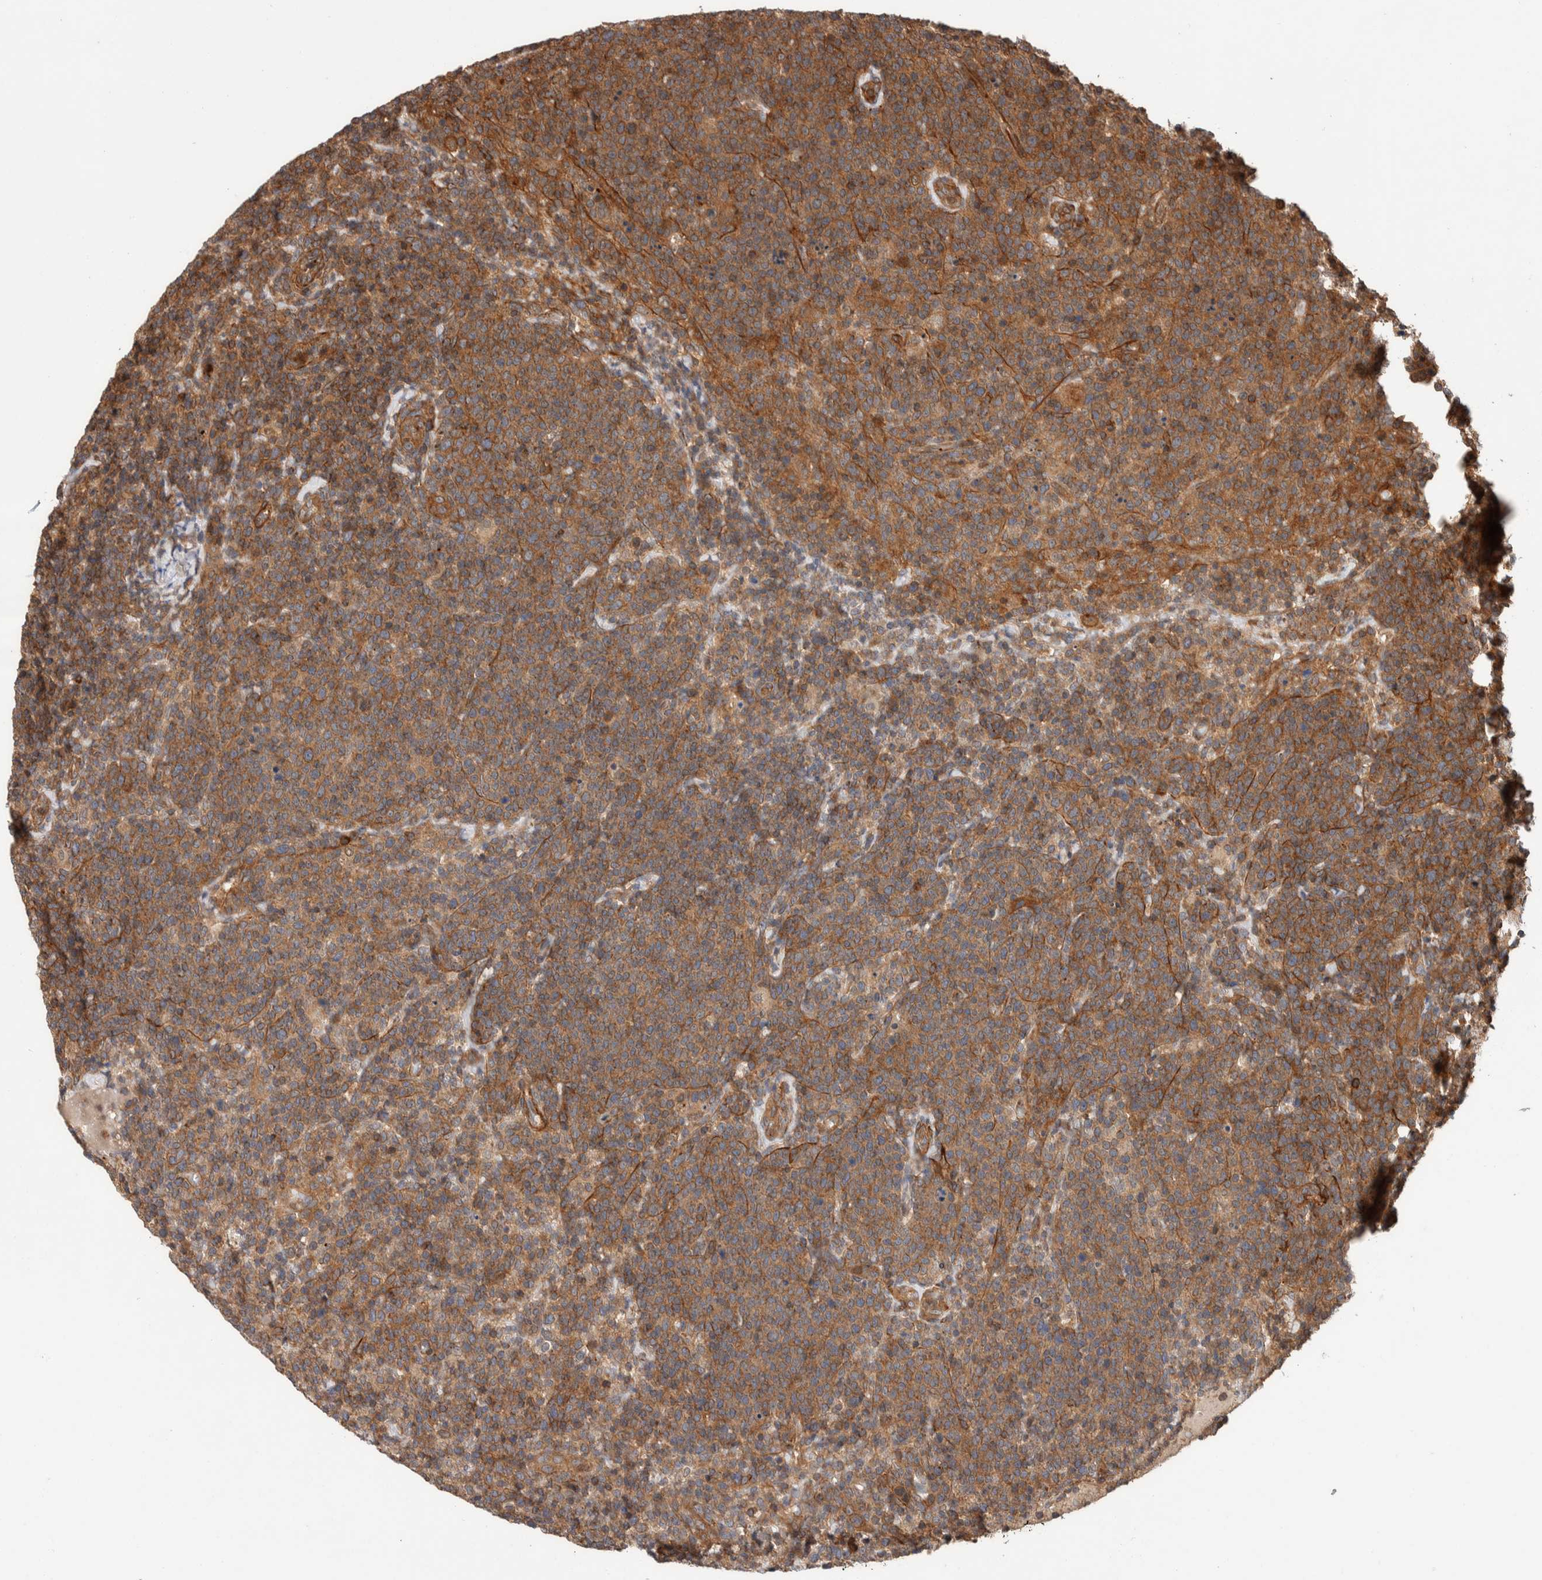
{"staining": {"intensity": "moderate", "quantity": ">75%", "location": "cytoplasmic/membranous"}, "tissue": "lymphoma", "cell_type": "Tumor cells", "image_type": "cancer", "snomed": [{"axis": "morphology", "description": "Malignant lymphoma, non-Hodgkin's type, High grade"}, {"axis": "topography", "description": "Lymph node"}], "caption": "High-power microscopy captured an IHC image of lymphoma, revealing moderate cytoplasmic/membranous positivity in about >75% of tumor cells. The staining was performed using DAB to visualize the protein expression in brown, while the nuclei were stained in blue with hematoxylin (Magnification: 20x).", "gene": "SYNRG", "patient": {"sex": "male", "age": 61}}